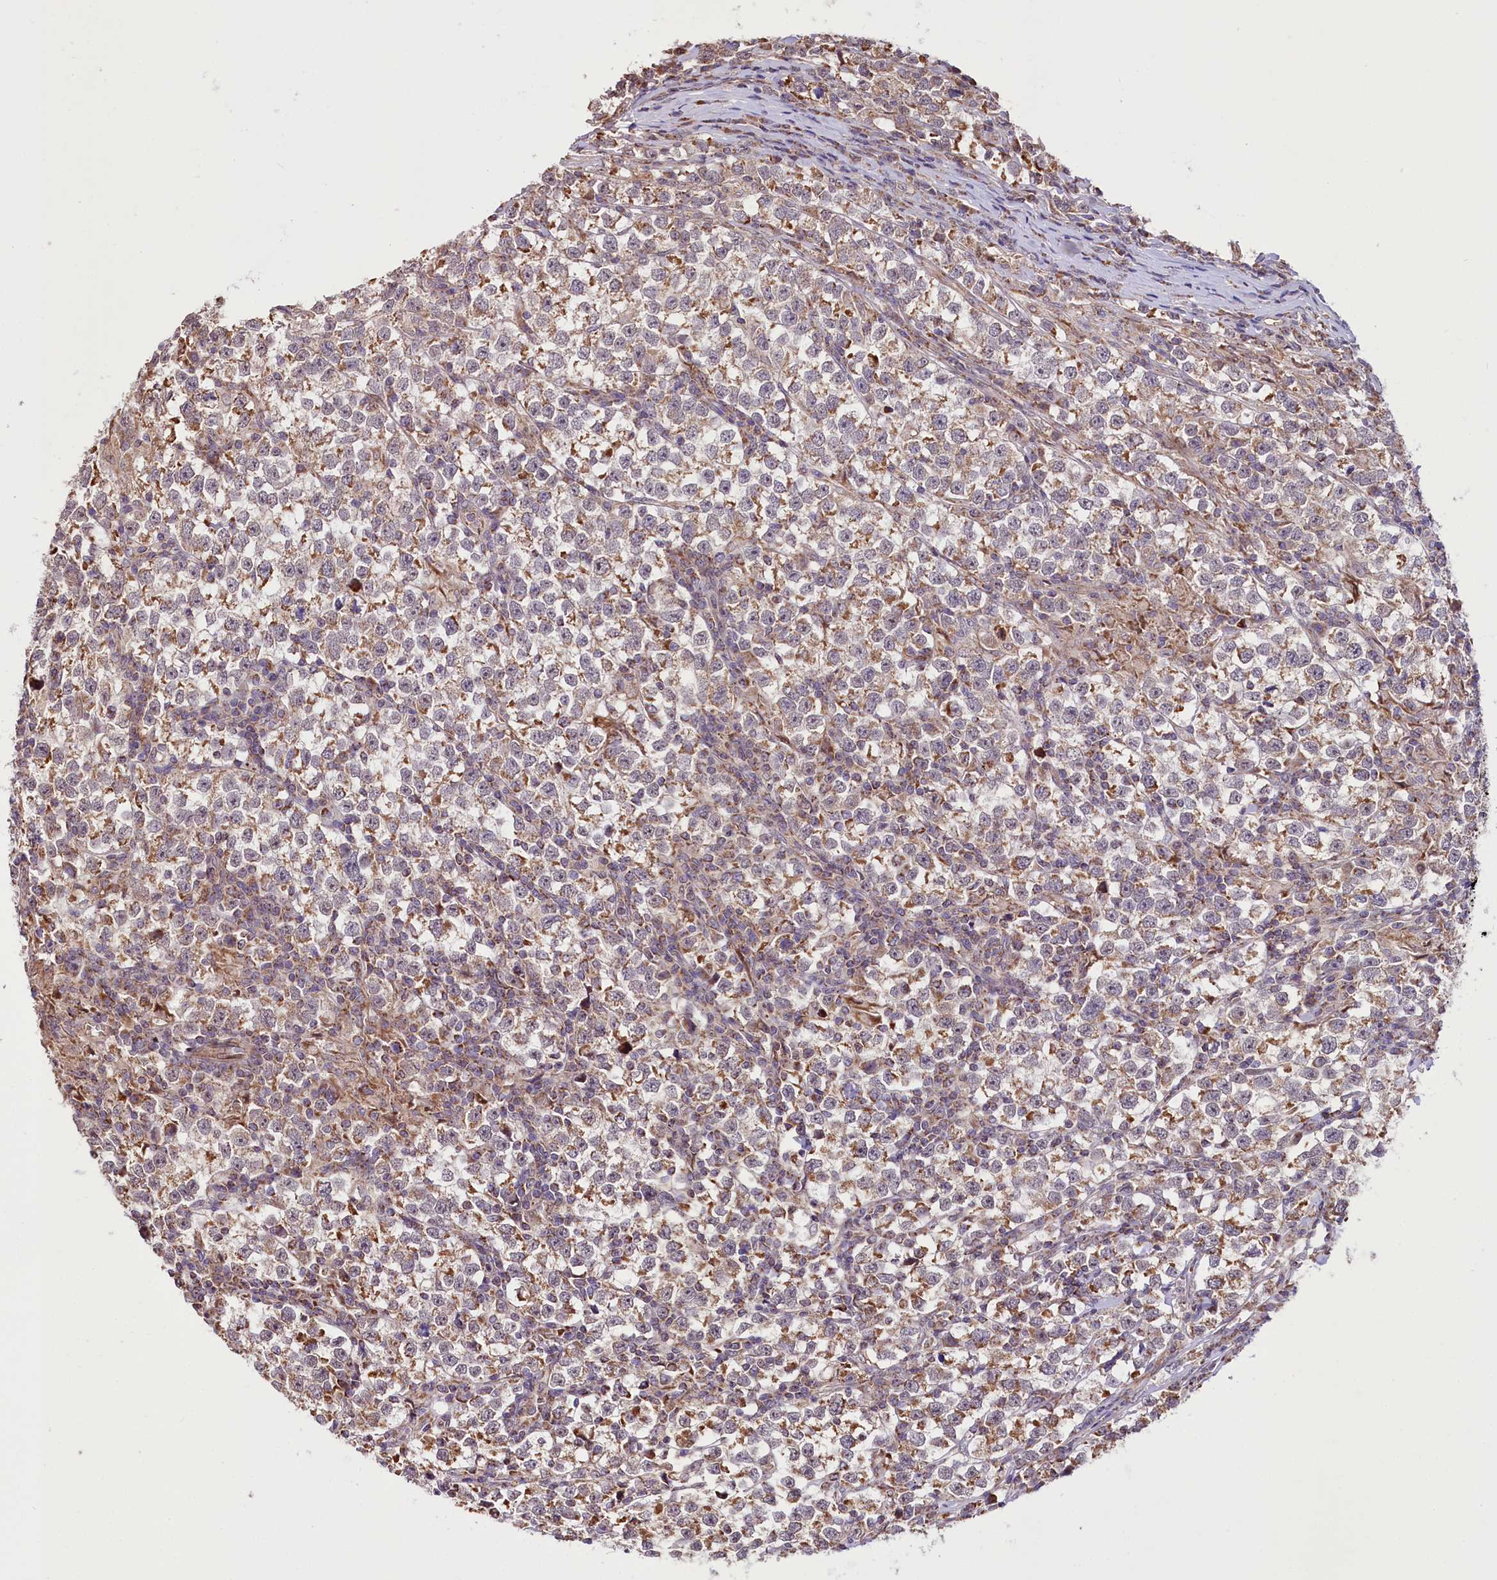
{"staining": {"intensity": "moderate", "quantity": "<25%", "location": "cytoplasmic/membranous"}, "tissue": "testis cancer", "cell_type": "Tumor cells", "image_type": "cancer", "snomed": [{"axis": "morphology", "description": "Normal tissue, NOS"}, {"axis": "morphology", "description": "Seminoma, NOS"}, {"axis": "topography", "description": "Testis"}], "caption": "Brown immunohistochemical staining in human seminoma (testis) reveals moderate cytoplasmic/membranous staining in about <25% of tumor cells.", "gene": "ST7", "patient": {"sex": "male", "age": 43}}